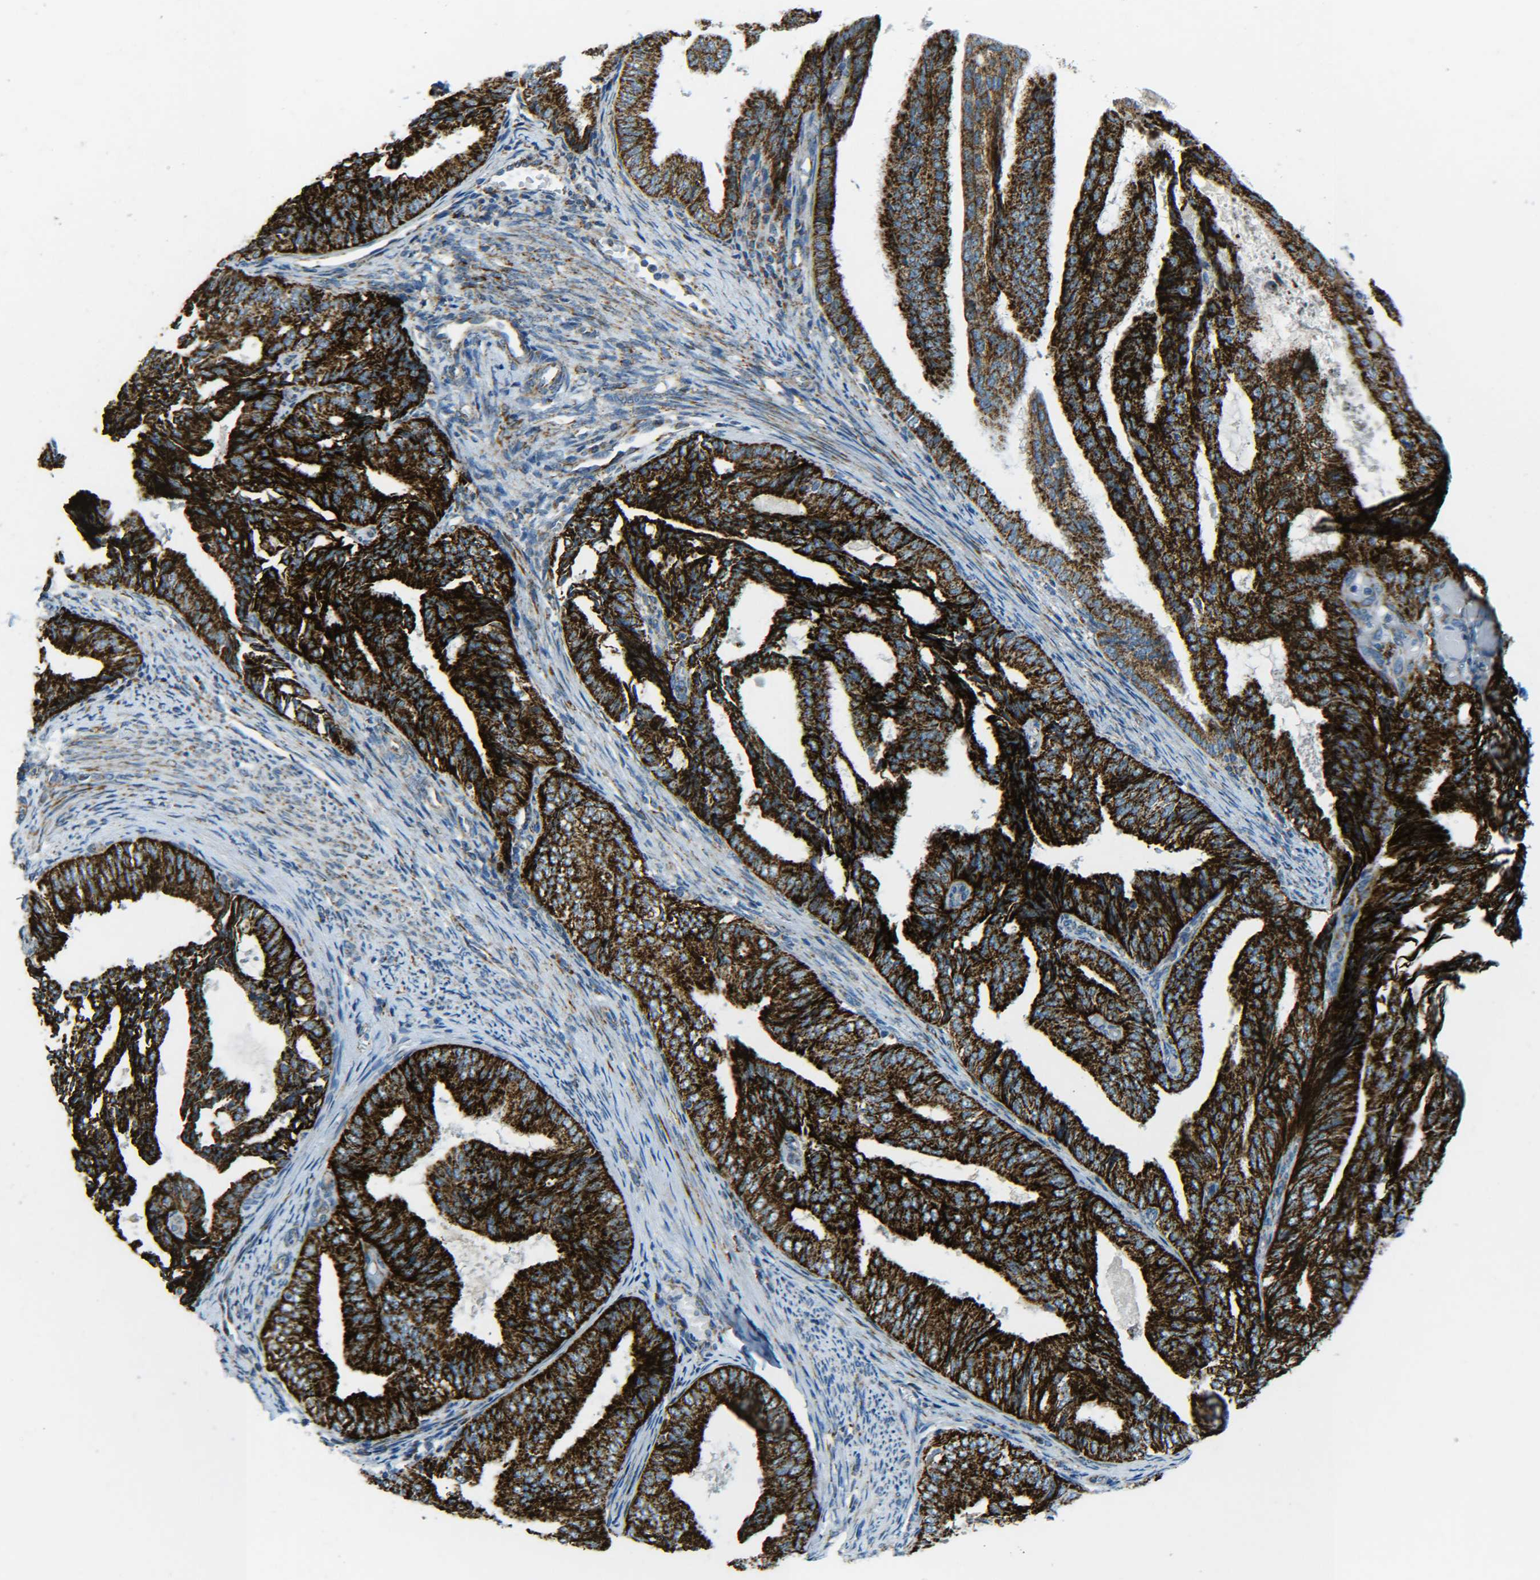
{"staining": {"intensity": "strong", "quantity": ">75%", "location": "cytoplasmic/membranous"}, "tissue": "endometrial cancer", "cell_type": "Tumor cells", "image_type": "cancer", "snomed": [{"axis": "morphology", "description": "Adenocarcinoma, NOS"}, {"axis": "topography", "description": "Endometrium"}], "caption": "Protein expression by immunohistochemistry shows strong cytoplasmic/membranous expression in approximately >75% of tumor cells in endometrial adenocarcinoma. (DAB (3,3'-diaminobenzidine) = brown stain, brightfield microscopy at high magnification).", "gene": "CYB5R1", "patient": {"sex": "female", "age": 58}}